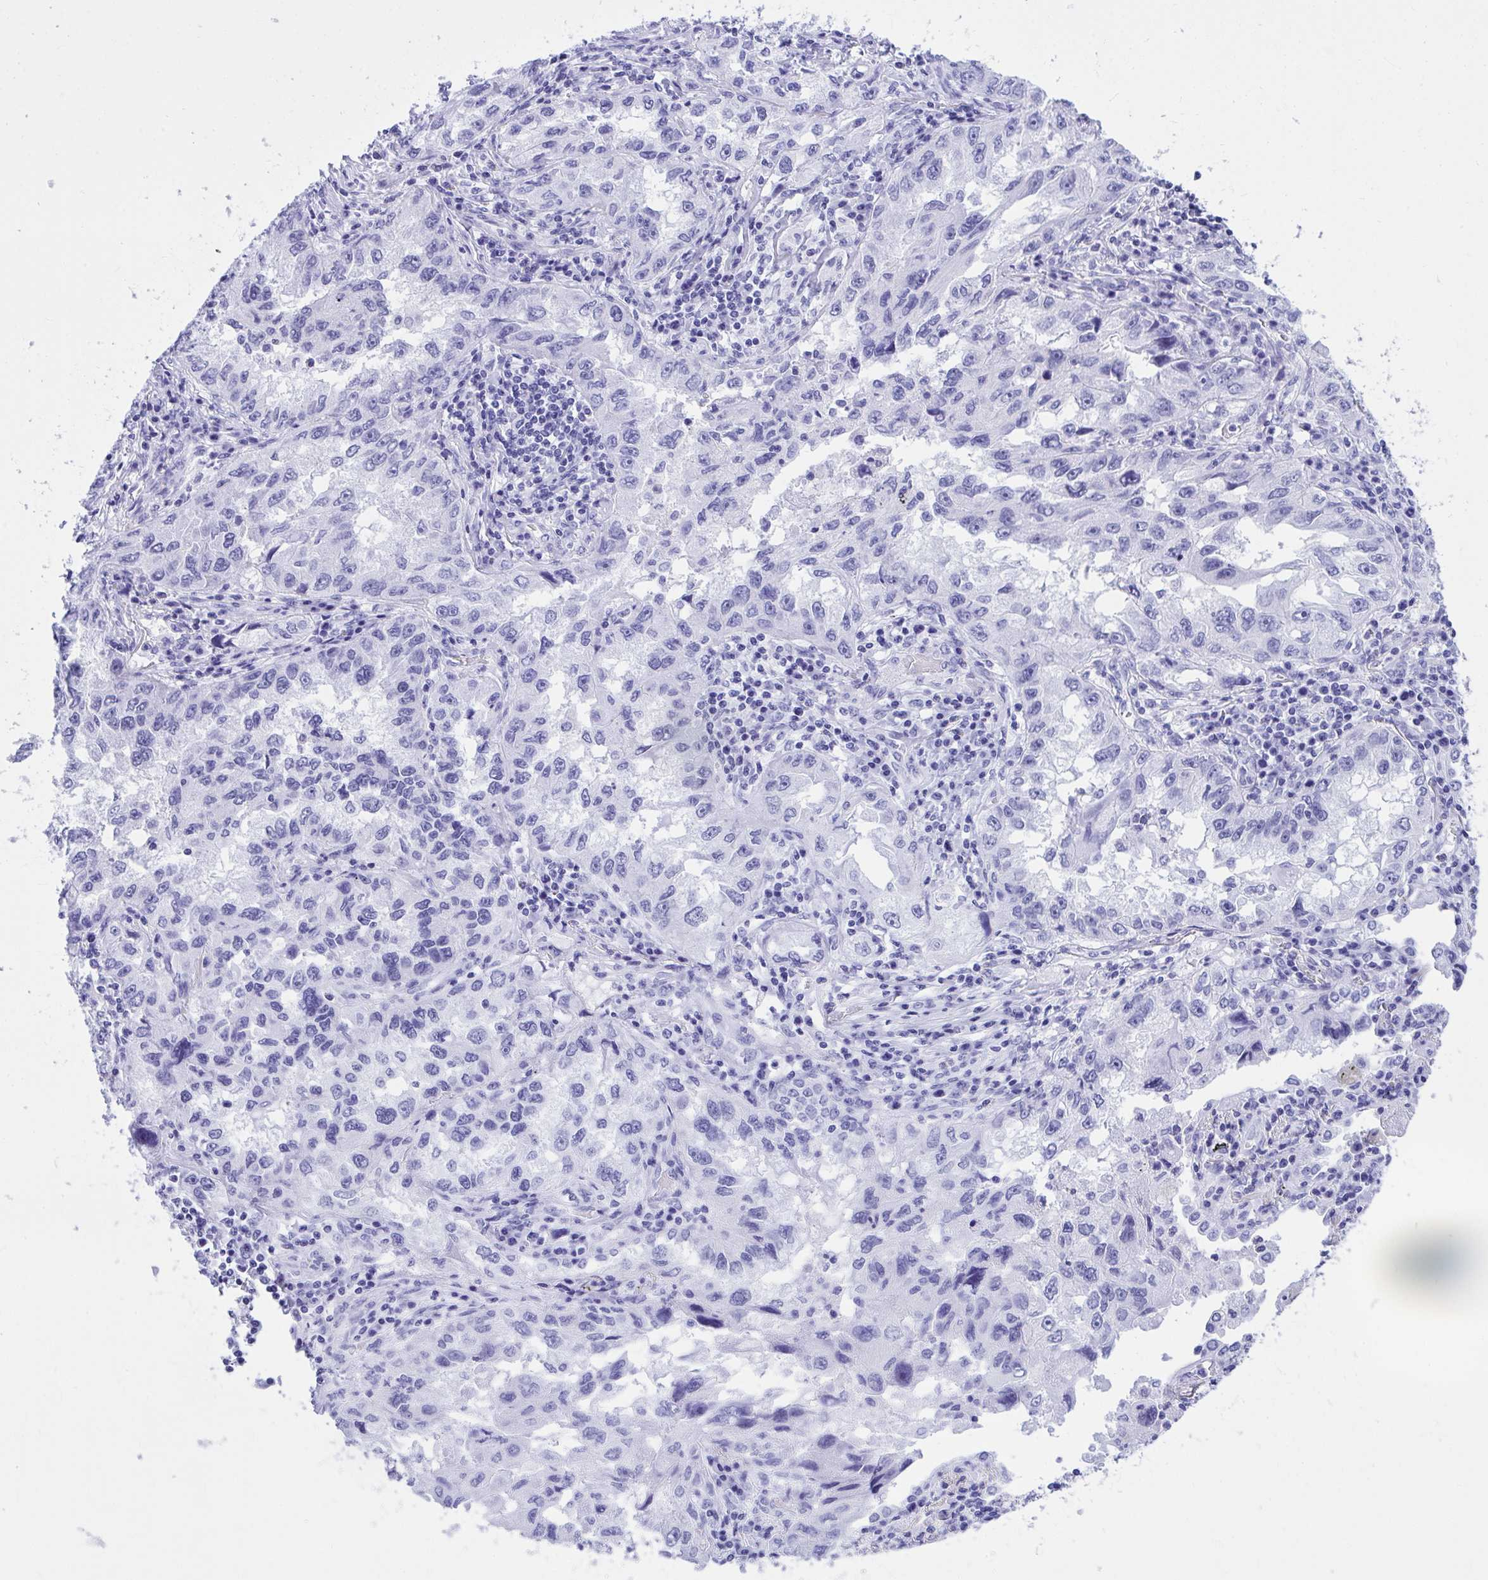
{"staining": {"intensity": "negative", "quantity": "none", "location": "none"}, "tissue": "lung cancer", "cell_type": "Tumor cells", "image_type": "cancer", "snomed": [{"axis": "morphology", "description": "Adenocarcinoma, NOS"}, {"axis": "topography", "description": "Lung"}], "caption": "Tumor cells are negative for protein expression in human lung adenocarcinoma.", "gene": "TLN2", "patient": {"sex": "female", "age": 73}}